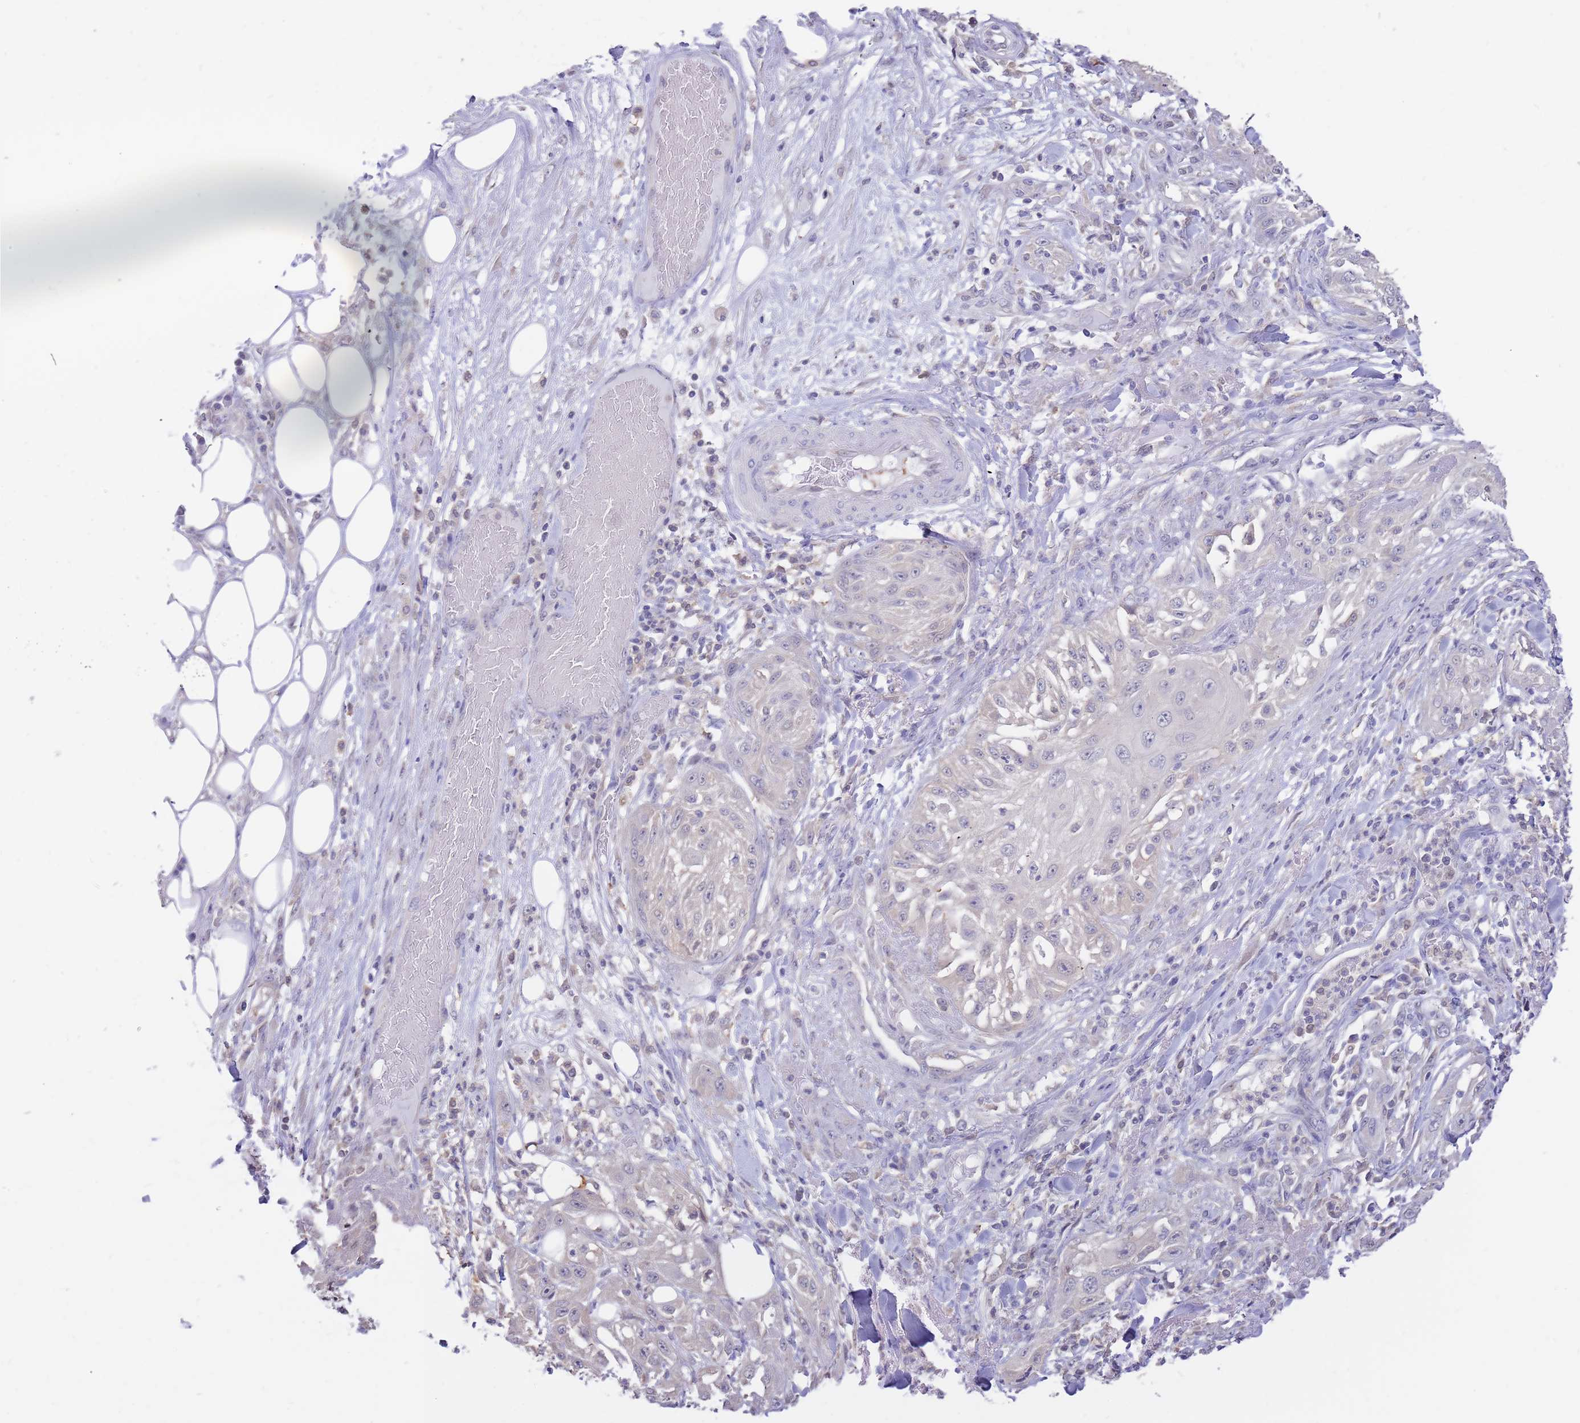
{"staining": {"intensity": "negative", "quantity": "none", "location": "none"}, "tissue": "skin cancer", "cell_type": "Tumor cells", "image_type": "cancer", "snomed": [{"axis": "morphology", "description": "Squamous cell carcinoma, NOS"}, {"axis": "morphology", "description": "Squamous cell carcinoma, metastatic, NOS"}, {"axis": "topography", "description": "Skin"}, {"axis": "topography", "description": "Lymph node"}], "caption": "Tumor cells are negative for brown protein staining in skin squamous cell carcinoma.", "gene": "AP5S1", "patient": {"sex": "male", "age": 75}}